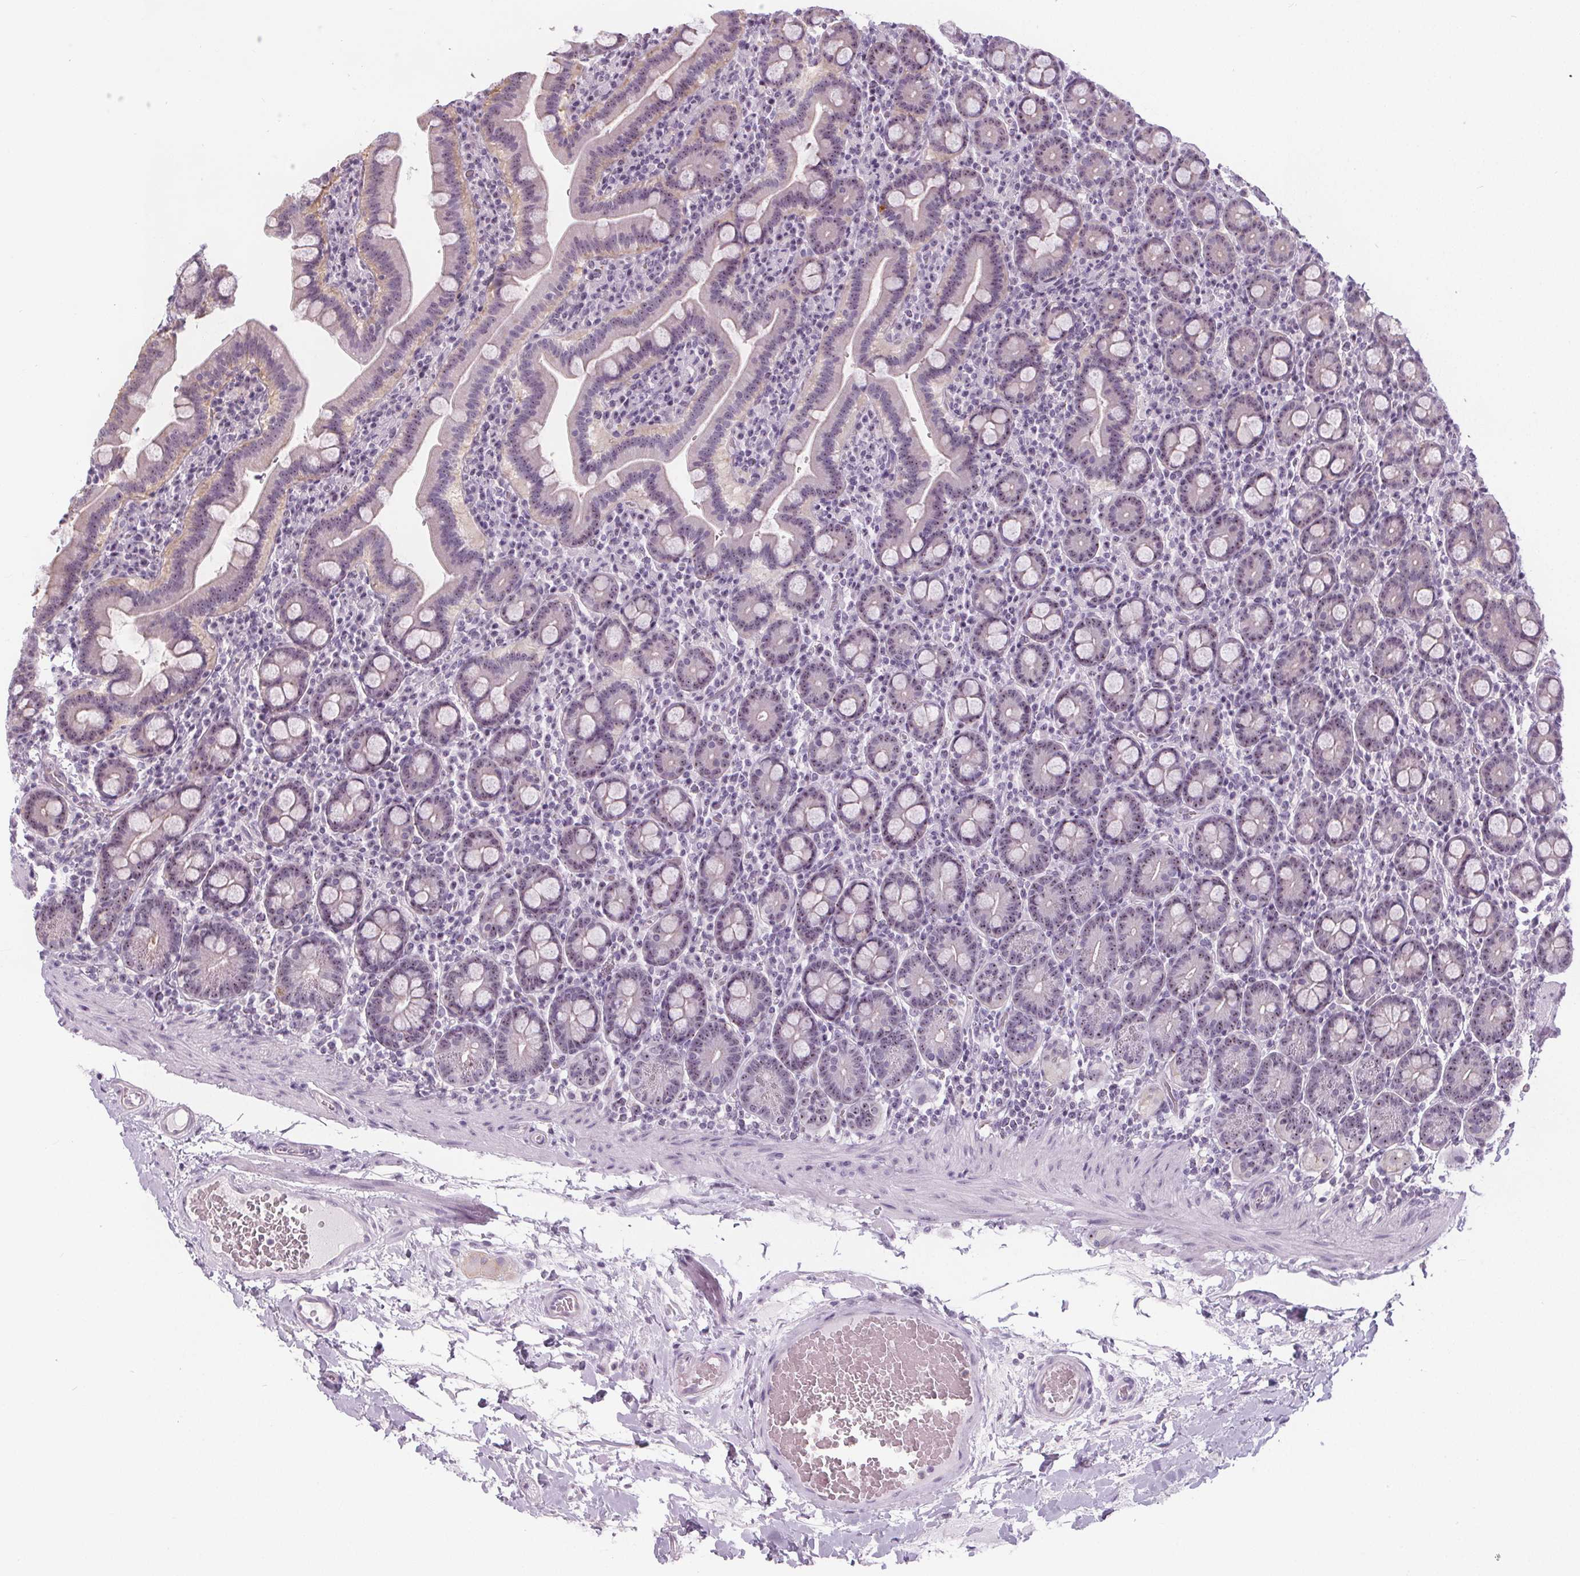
{"staining": {"intensity": "weak", "quantity": "25%-75%", "location": "cytoplasmic/membranous,nuclear"}, "tissue": "small intestine", "cell_type": "Glandular cells", "image_type": "normal", "snomed": [{"axis": "morphology", "description": "Normal tissue, NOS"}, {"axis": "topography", "description": "Small intestine"}], "caption": "This micrograph reveals unremarkable small intestine stained with immunohistochemistry (IHC) to label a protein in brown. The cytoplasmic/membranous,nuclear of glandular cells show weak positivity for the protein. Nuclei are counter-stained blue.", "gene": "NOLC1", "patient": {"sex": "male", "age": 26}}